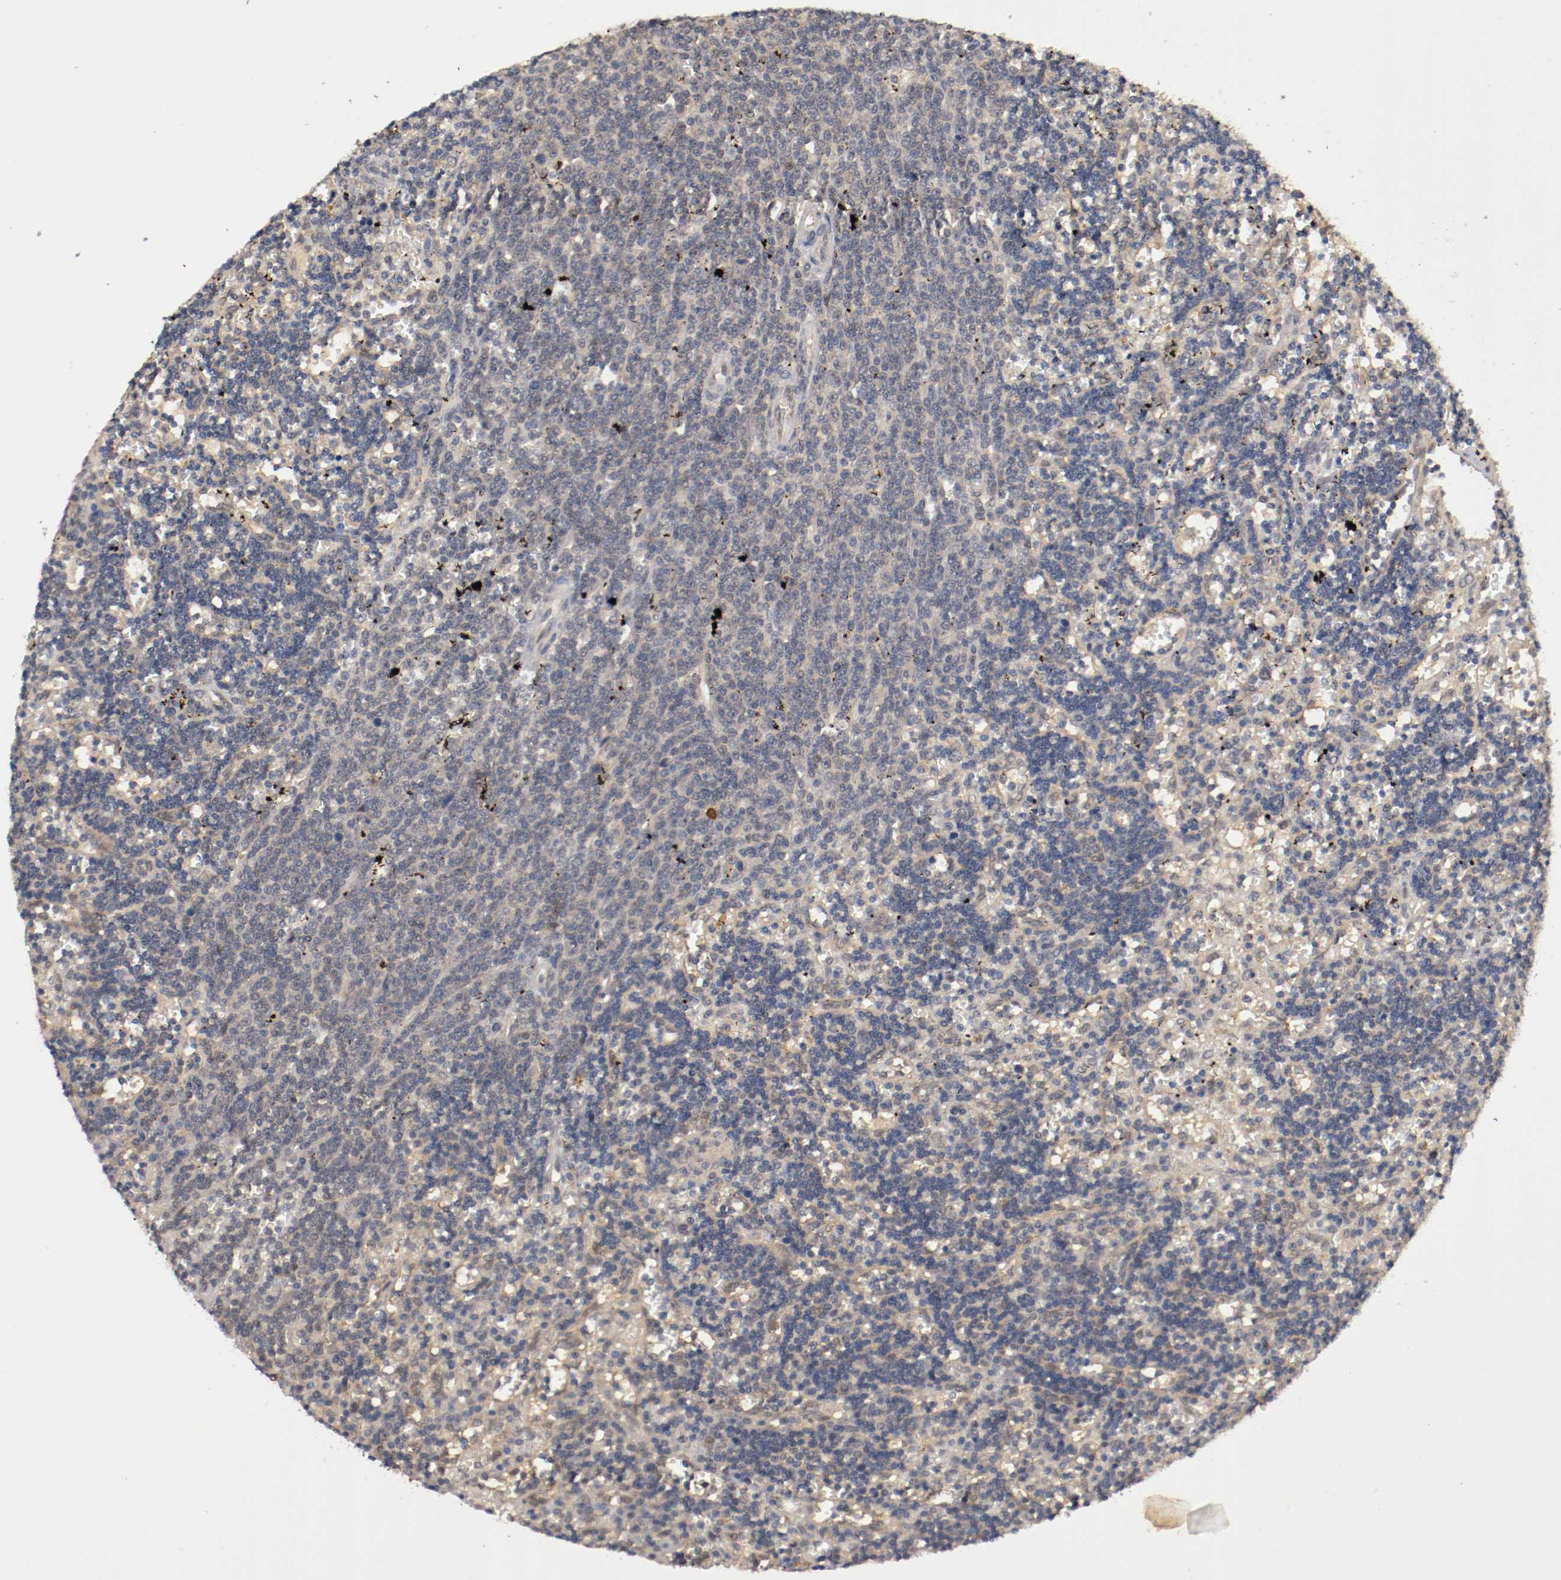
{"staining": {"intensity": "weak", "quantity": "25%-75%", "location": "cytoplasmic/membranous"}, "tissue": "lymphoma", "cell_type": "Tumor cells", "image_type": "cancer", "snomed": [{"axis": "morphology", "description": "Malignant lymphoma, non-Hodgkin's type, Low grade"}, {"axis": "topography", "description": "Spleen"}], "caption": "Protein expression analysis of low-grade malignant lymphoma, non-Hodgkin's type shows weak cytoplasmic/membranous staining in about 25%-75% of tumor cells.", "gene": "DNMT3B", "patient": {"sex": "male", "age": 60}}